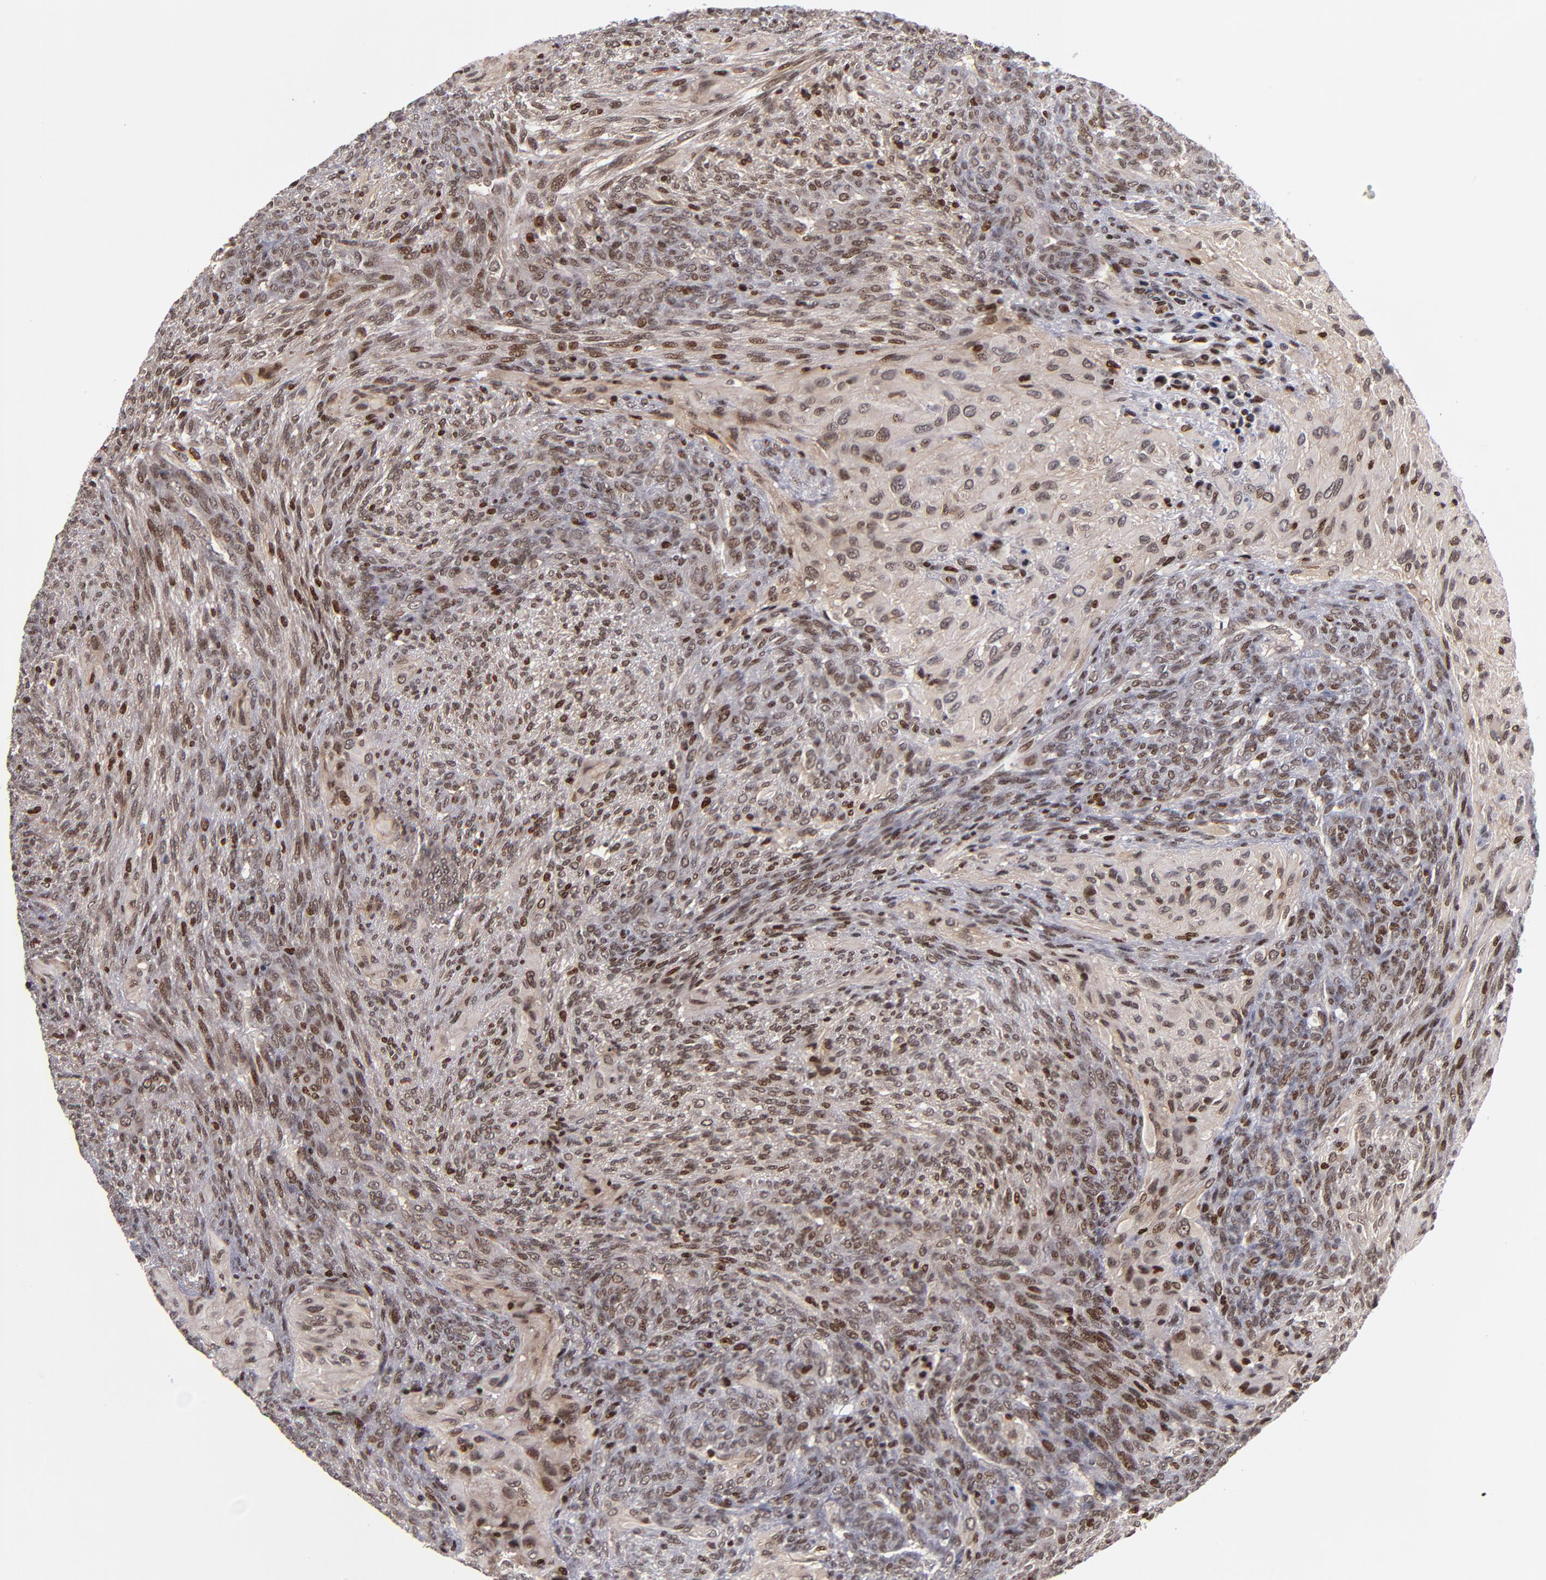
{"staining": {"intensity": "weak", "quantity": ">75%", "location": "nuclear"}, "tissue": "glioma", "cell_type": "Tumor cells", "image_type": "cancer", "snomed": [{"axis": "morphology", "description": "Glioma, malignant, High grade"}, {"axis": "topography", "description": "Cerebral cortex"}], "caption": "DAB (3,3'-diaminobenzidine) immunohistochemical staining of glioma displays weak nuclear protein staining in about >75% of tumor cells.", "gene": "KDM6A", "patient": {"sex": "female", "age": 55}}